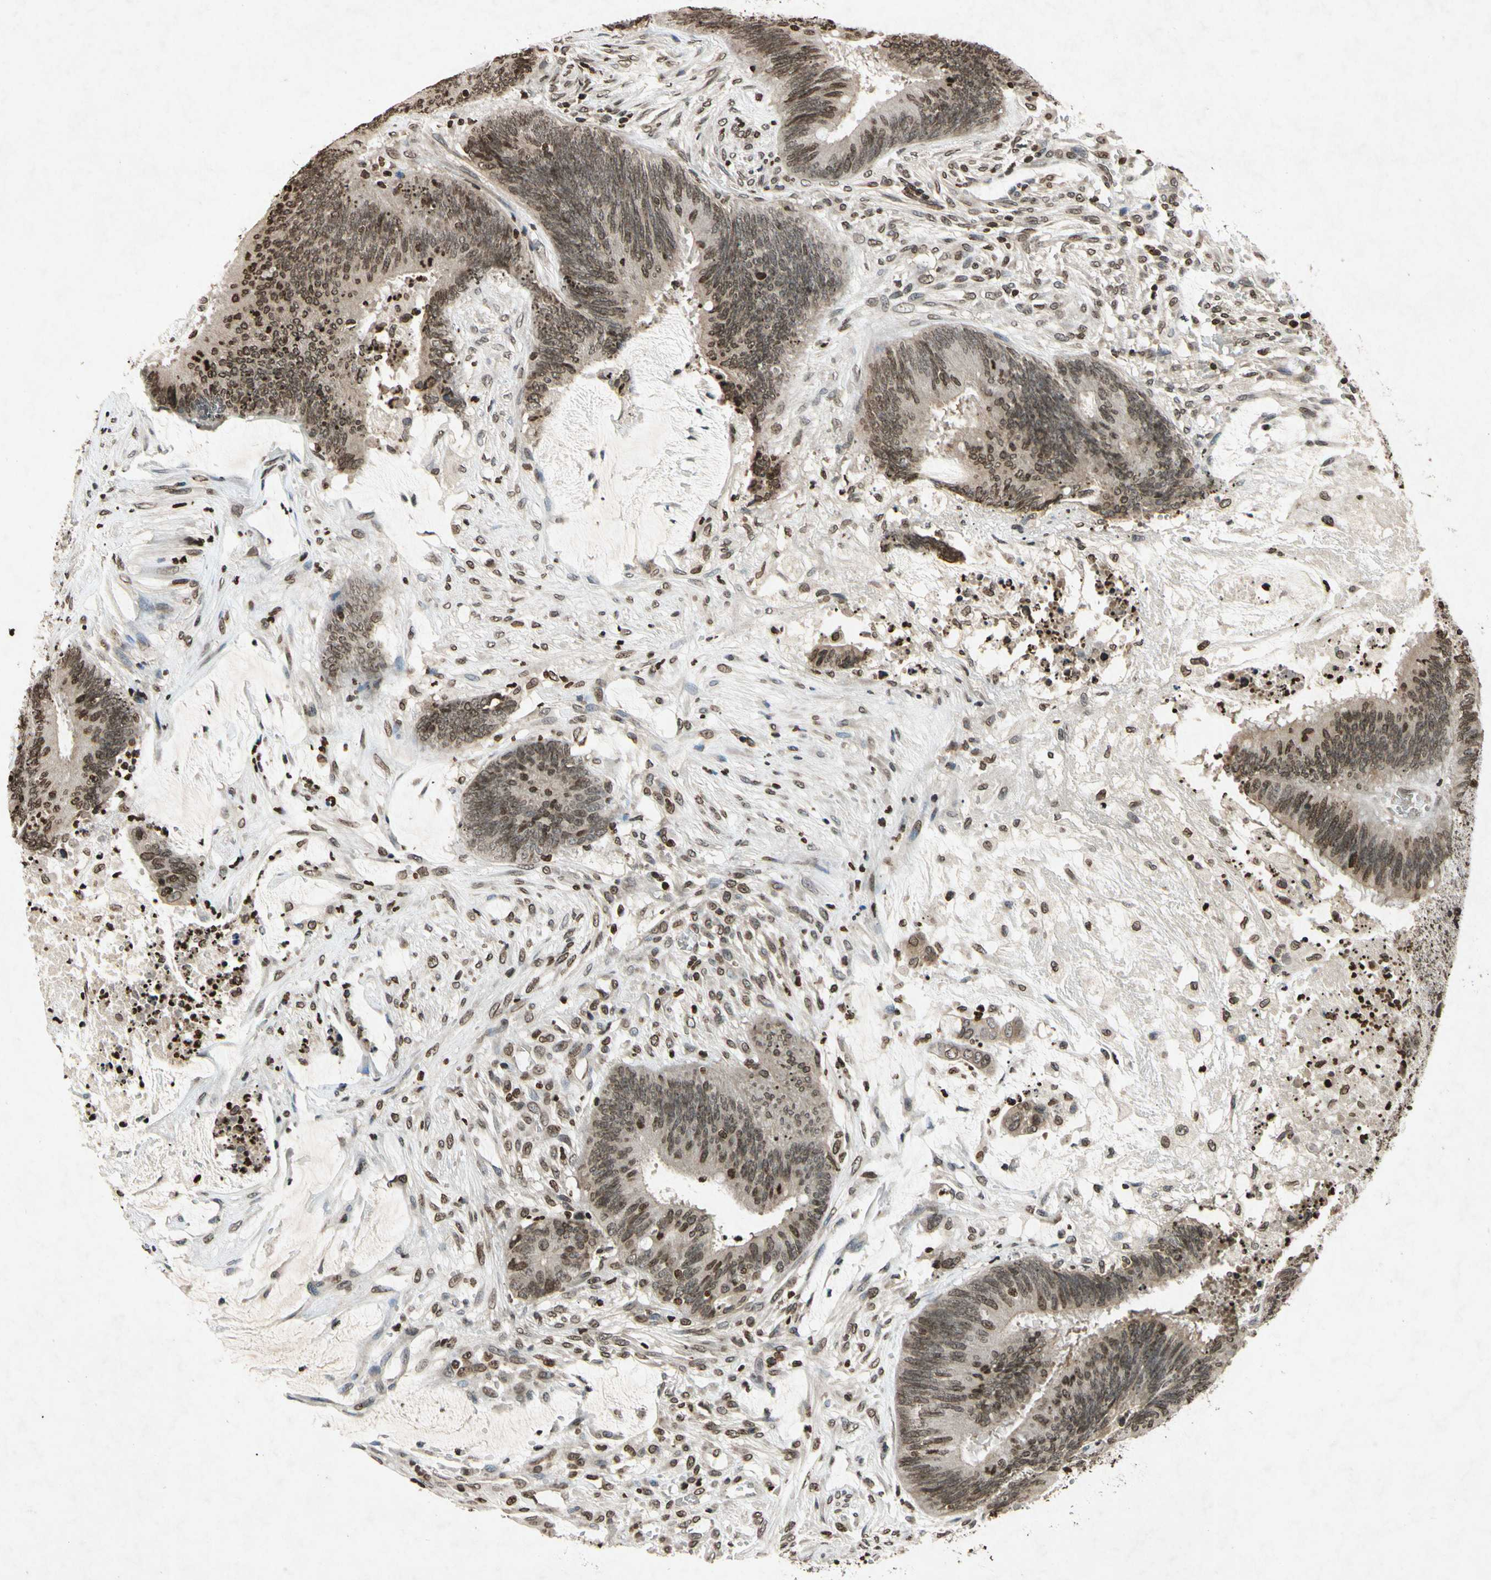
{"staining": {"intensity": "weak", "quantity": "25%-75%", "location": "nuclear"}, "tissue": "colorectal cancer", "cell_type": "Tumor cells", "image_type": "cancer", "snomed": [{"axis": "morphology", "description": "Adenocarcinoma, NOS"}, {"axis": "topography", "description": "Rectum"}], "caption": "An image of adenocarcinoma (colorectal) stained for a protein exhibits weak nuclear brown staining in tumor cells.", "gene": "HOXB3", "patient": {"sex": "female", "age": 66}}